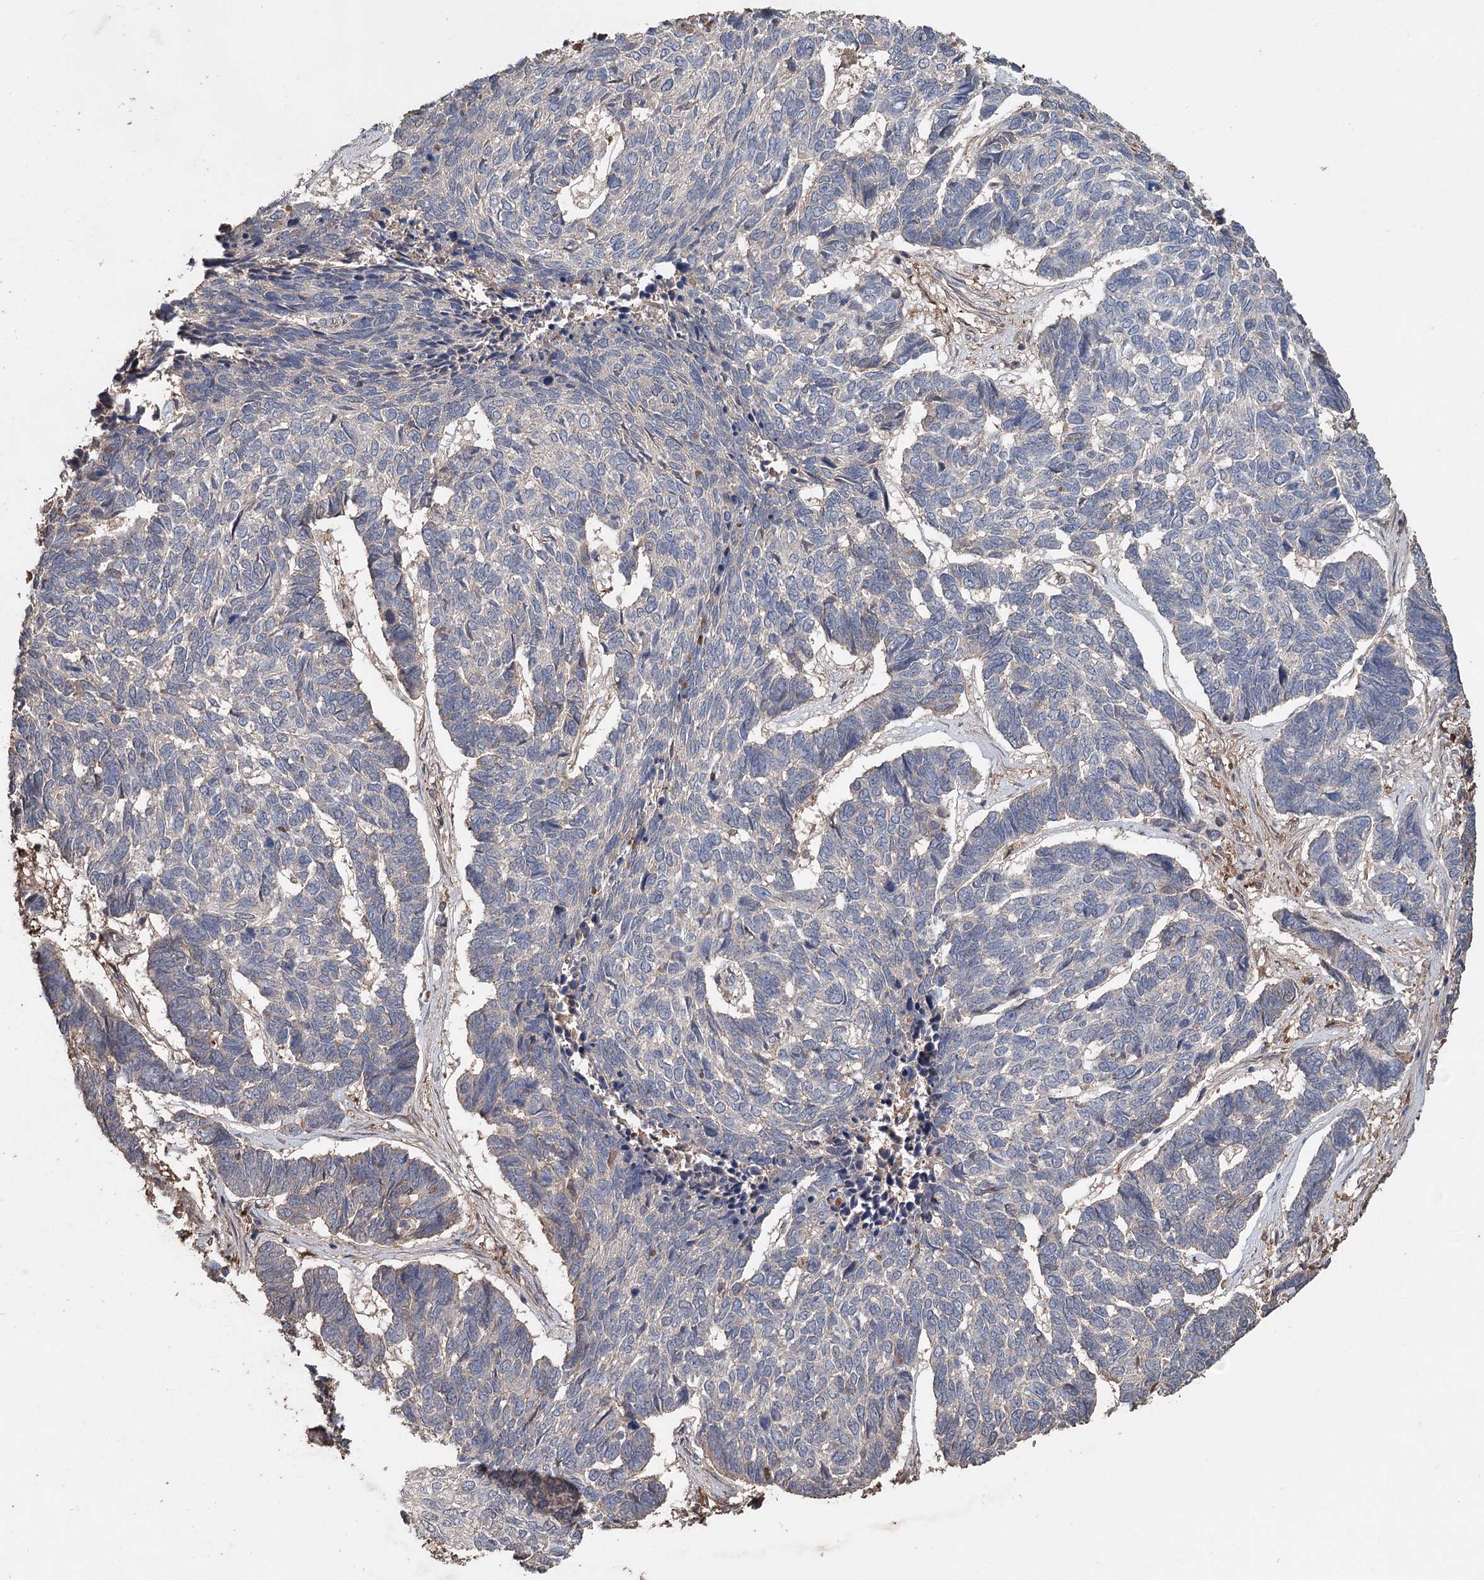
{"staining": {"intensity": "negative", "quantity": "none", "location": "none"}, "tissue": "skin cancer", "cell_type": "Tumor cells", "image_type": "cancer", "snomed": [{"axis": "morphology", "description": "Basal cell carcinoma"}, {"axis": "topography", "description": "Skin"}], "caption": "A histopathology image of skin cancer (basal cell carcinoma) stained for a protein reveals no brown staining in tumor cells. (Brightfield microscopy of DAB (3,3'-diaminobenzidine) immunohistochemistry (IHC) at high magnification).", "gene": "FBXO7", "patient": {"sex": "female", "age": 65}}